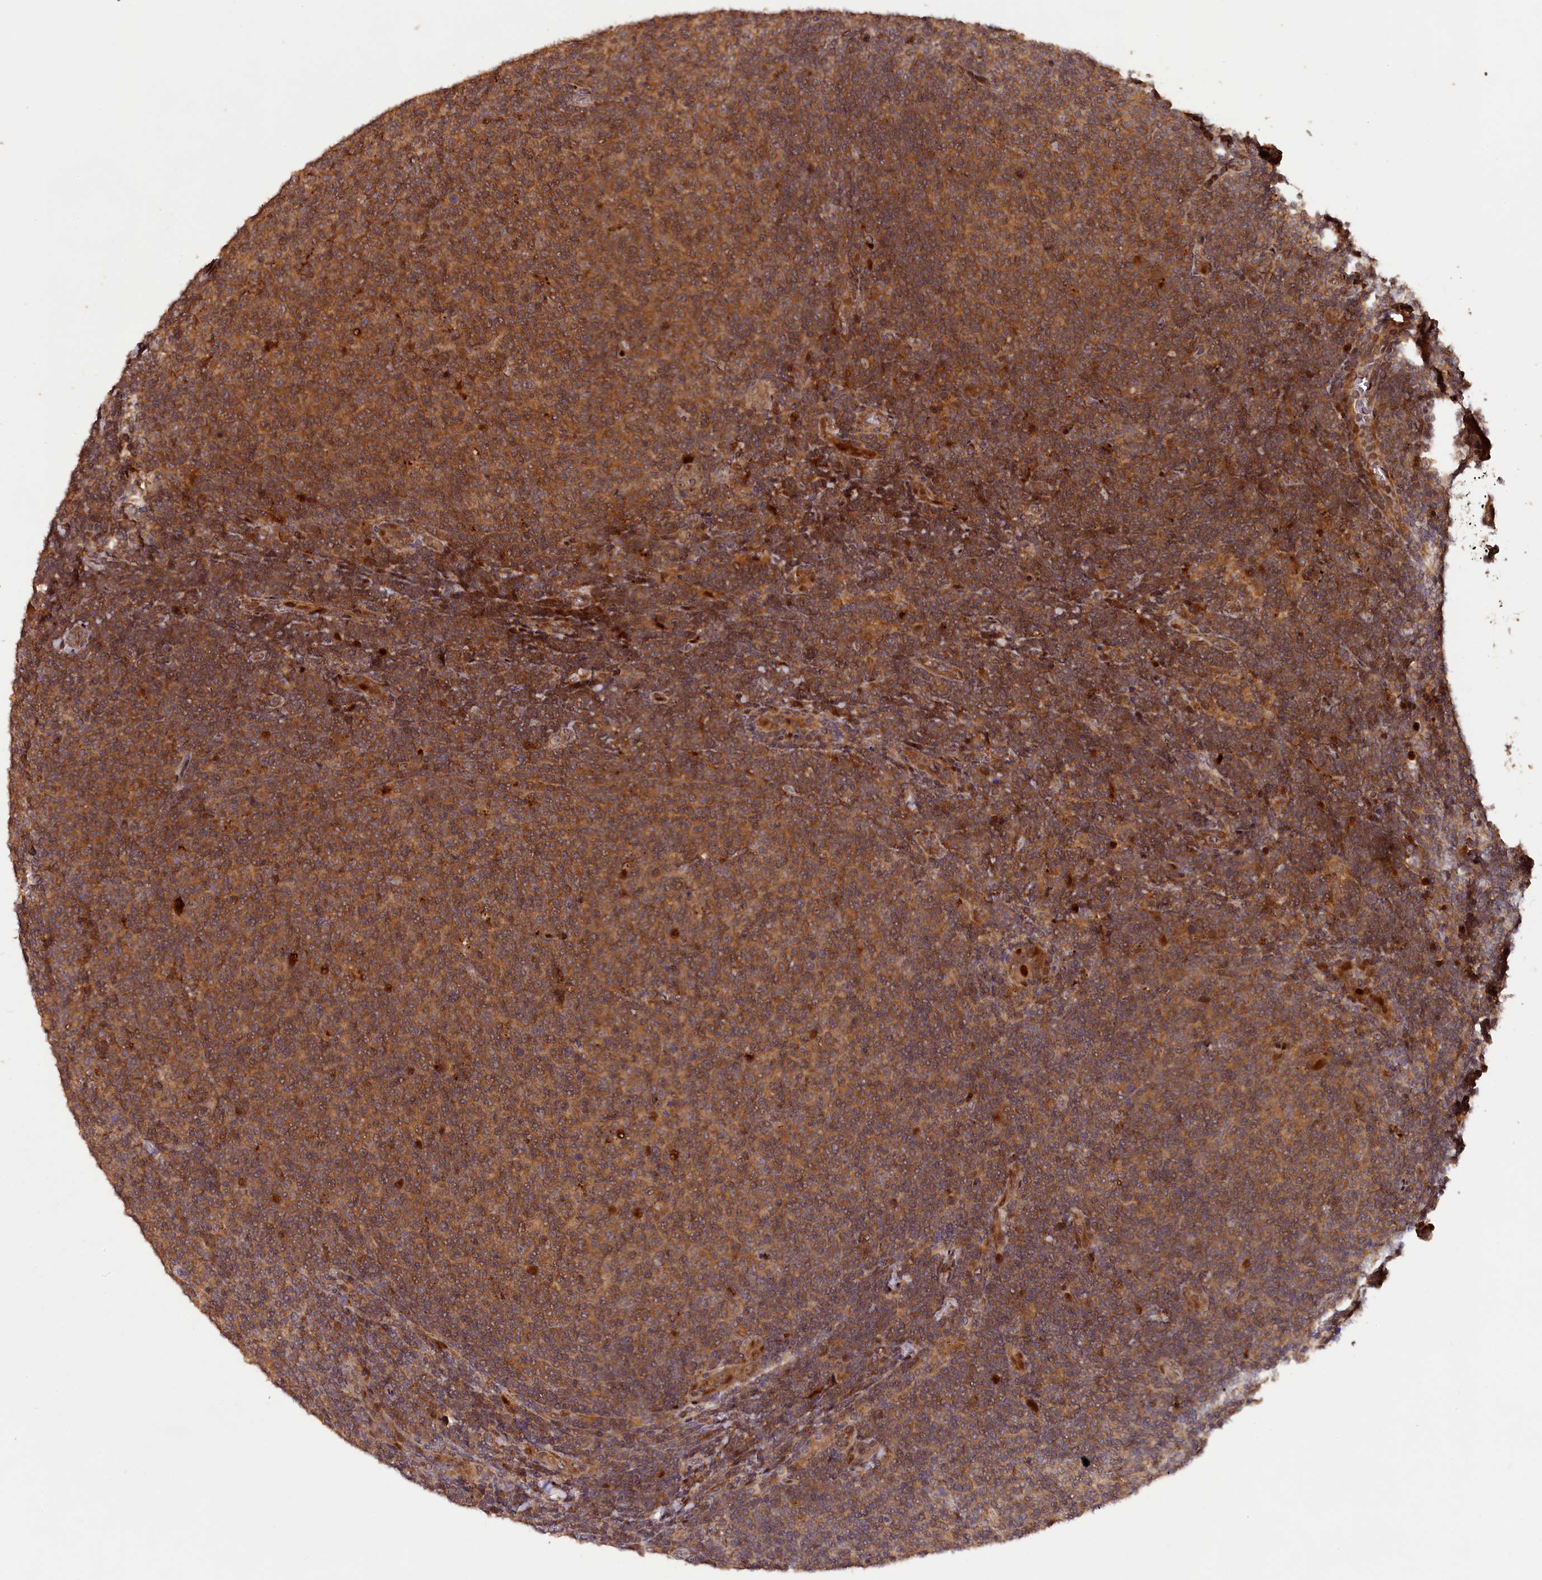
{"staining": {"intensity": "moderate", "quantity": ">75%", "location": "cytoplasmic/membranous"}, "tissue": "lymphoma", "cell_type": "Tumor cells", "image_type": "cancer", "snomed": [{"axis": "morphology", "description": "Malignant lymphoma, non-Hodgkin's type, Low grade"}, {"axis": "topography", "description": "Lymph node"}], "caption": "This is an image of immunohistochemistry (IHC) staining of malignant lymphoma, non-Hodgkin's type (low-grade), which shows moderate positivity in the cytoplasmic/membranous of tumor cells.", "gene": "PHAF1", "patient": {"sex": "male", "age": 66}}